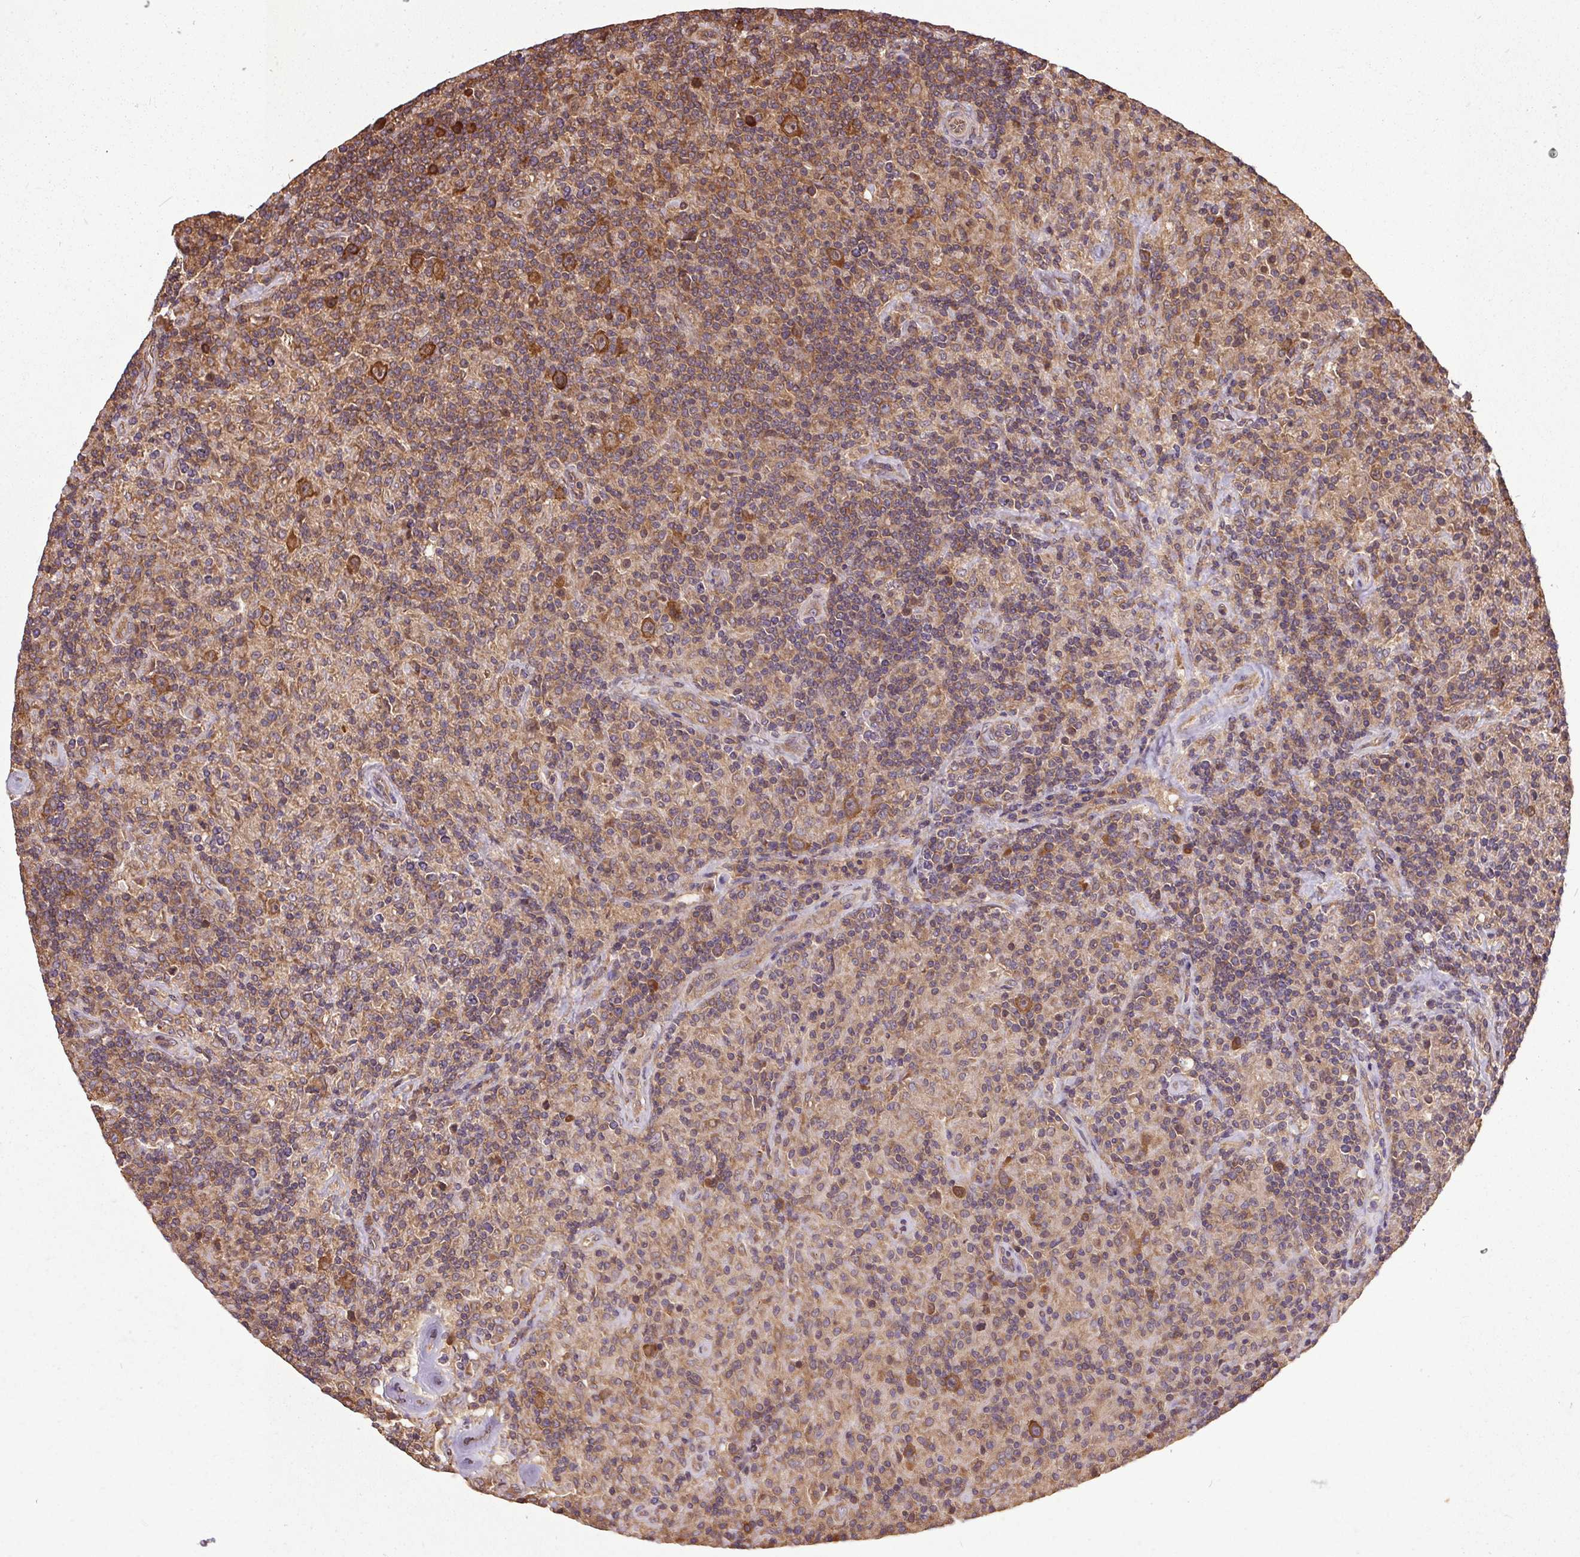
{"staining": {"intensity": "strong", "quantity": ">75%", "location": "cytoplasmic/membranous"}, "tissue": "lymphoma", "cell_type": "Tumor cells", "image_type": "cancer", "snomed": [{"axis": "morphology", "description": "Hodgkin's disease, NOS"}, {"axis": "topography", "description": "Lymph node"}], "caption": "Tumor cells exhibit high levels of strong cytoplasmic/membranous expression in about >75% of cells in Hodgkin's disease.", "gene": "EIF2S1", "patient": {"sex": "male", "age": 70}}